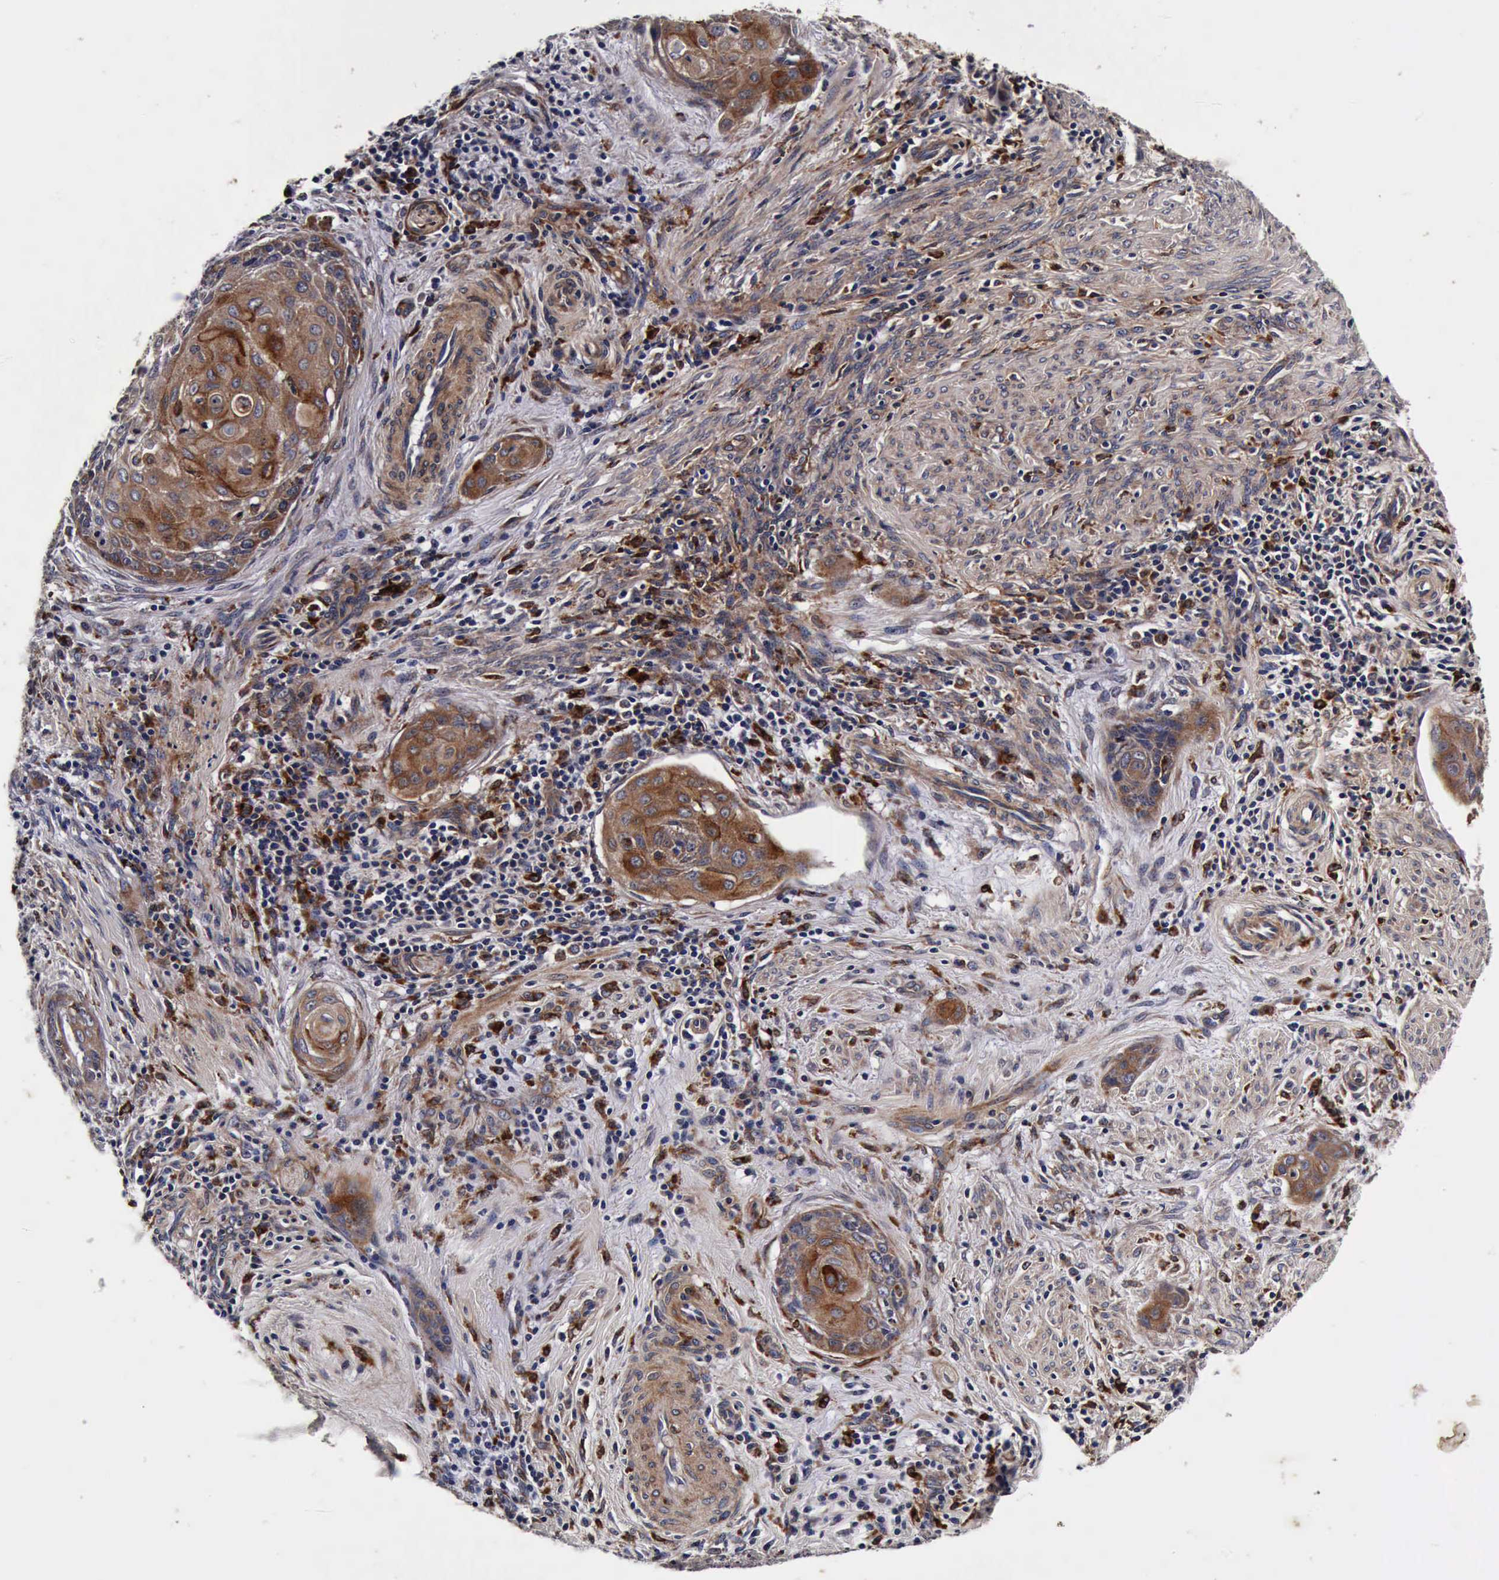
{"staining": {"intensity": "strong", "quantity": ">75%", "location": "cytoplasmic/membranous"}, "tissue": "cervical cancer", "cell_type": "Tumor cells", "image_type": "cancer", "snomed": [{"axis": "morphology", "description": "Squamous cell carcinoma, NOS"}, {"axis": "topography", "description": "Cervix"}], "caption": "Squamous cell carcinoma (cervical) was stained to show a protein in brown. There is high levels of strong cytoplasmic/membranous expression in about >75% of tumor cells.", "gene": "CST3", "patient": {"sex": "female", "age": 33}}